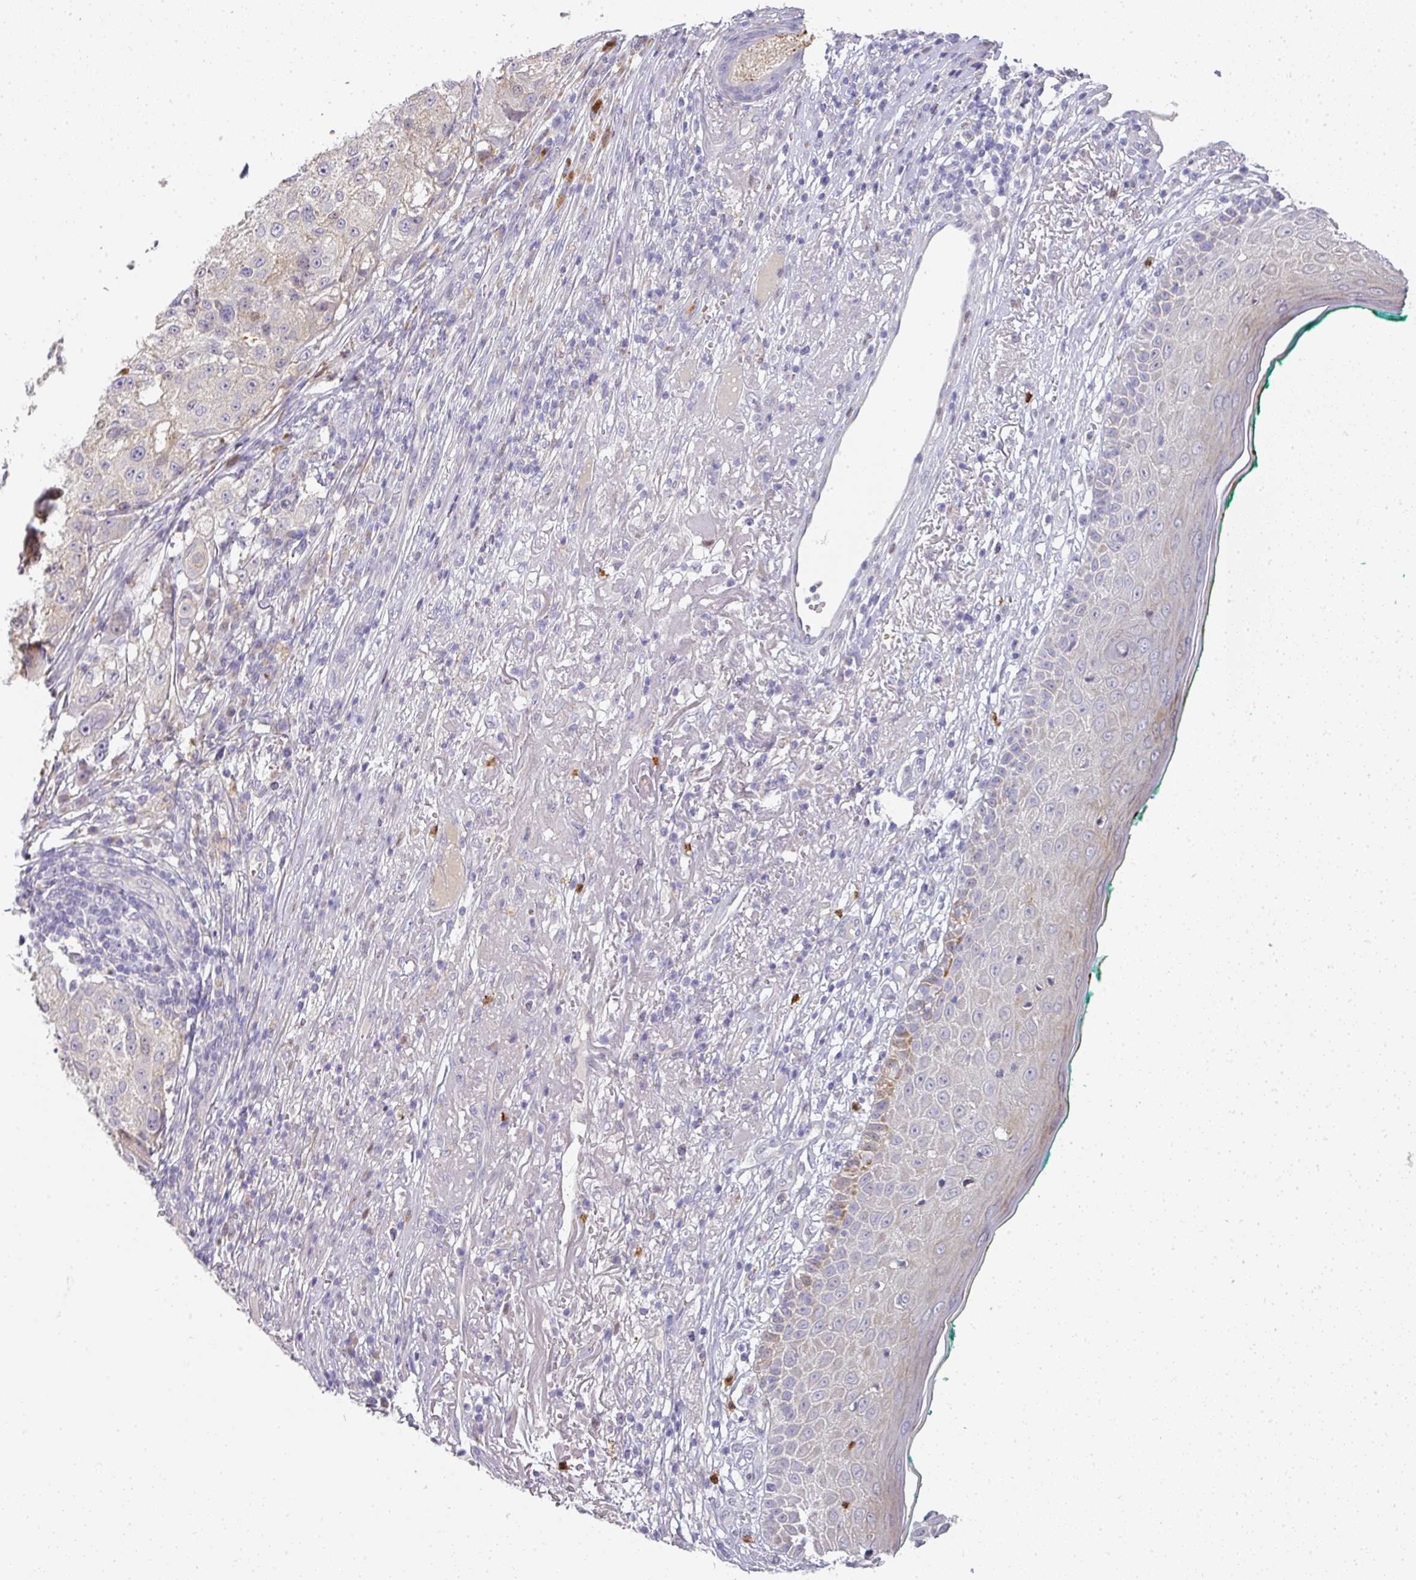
{"staining": {"intensity": "negative", "quantity": "none", "location": "none"}, "tissue": "melanoma", "cell_type": "Tumor cells", "image_type": "cancer", "snomed": [{"axis": "morphology", "description": "Necrosis, NOS"}, {"axis": "morphology", "description": "Malignant melanoma, NOS"}, {"axis": "topography", "description": "Skin"}], "caption": "Malignant melanoma was stained to show a protein in brown. There is no significant staining in tumor cells. Nuclei are stained in blue.", "gene": "HHEX", "patient": {"sex": "female", "age": 87}}